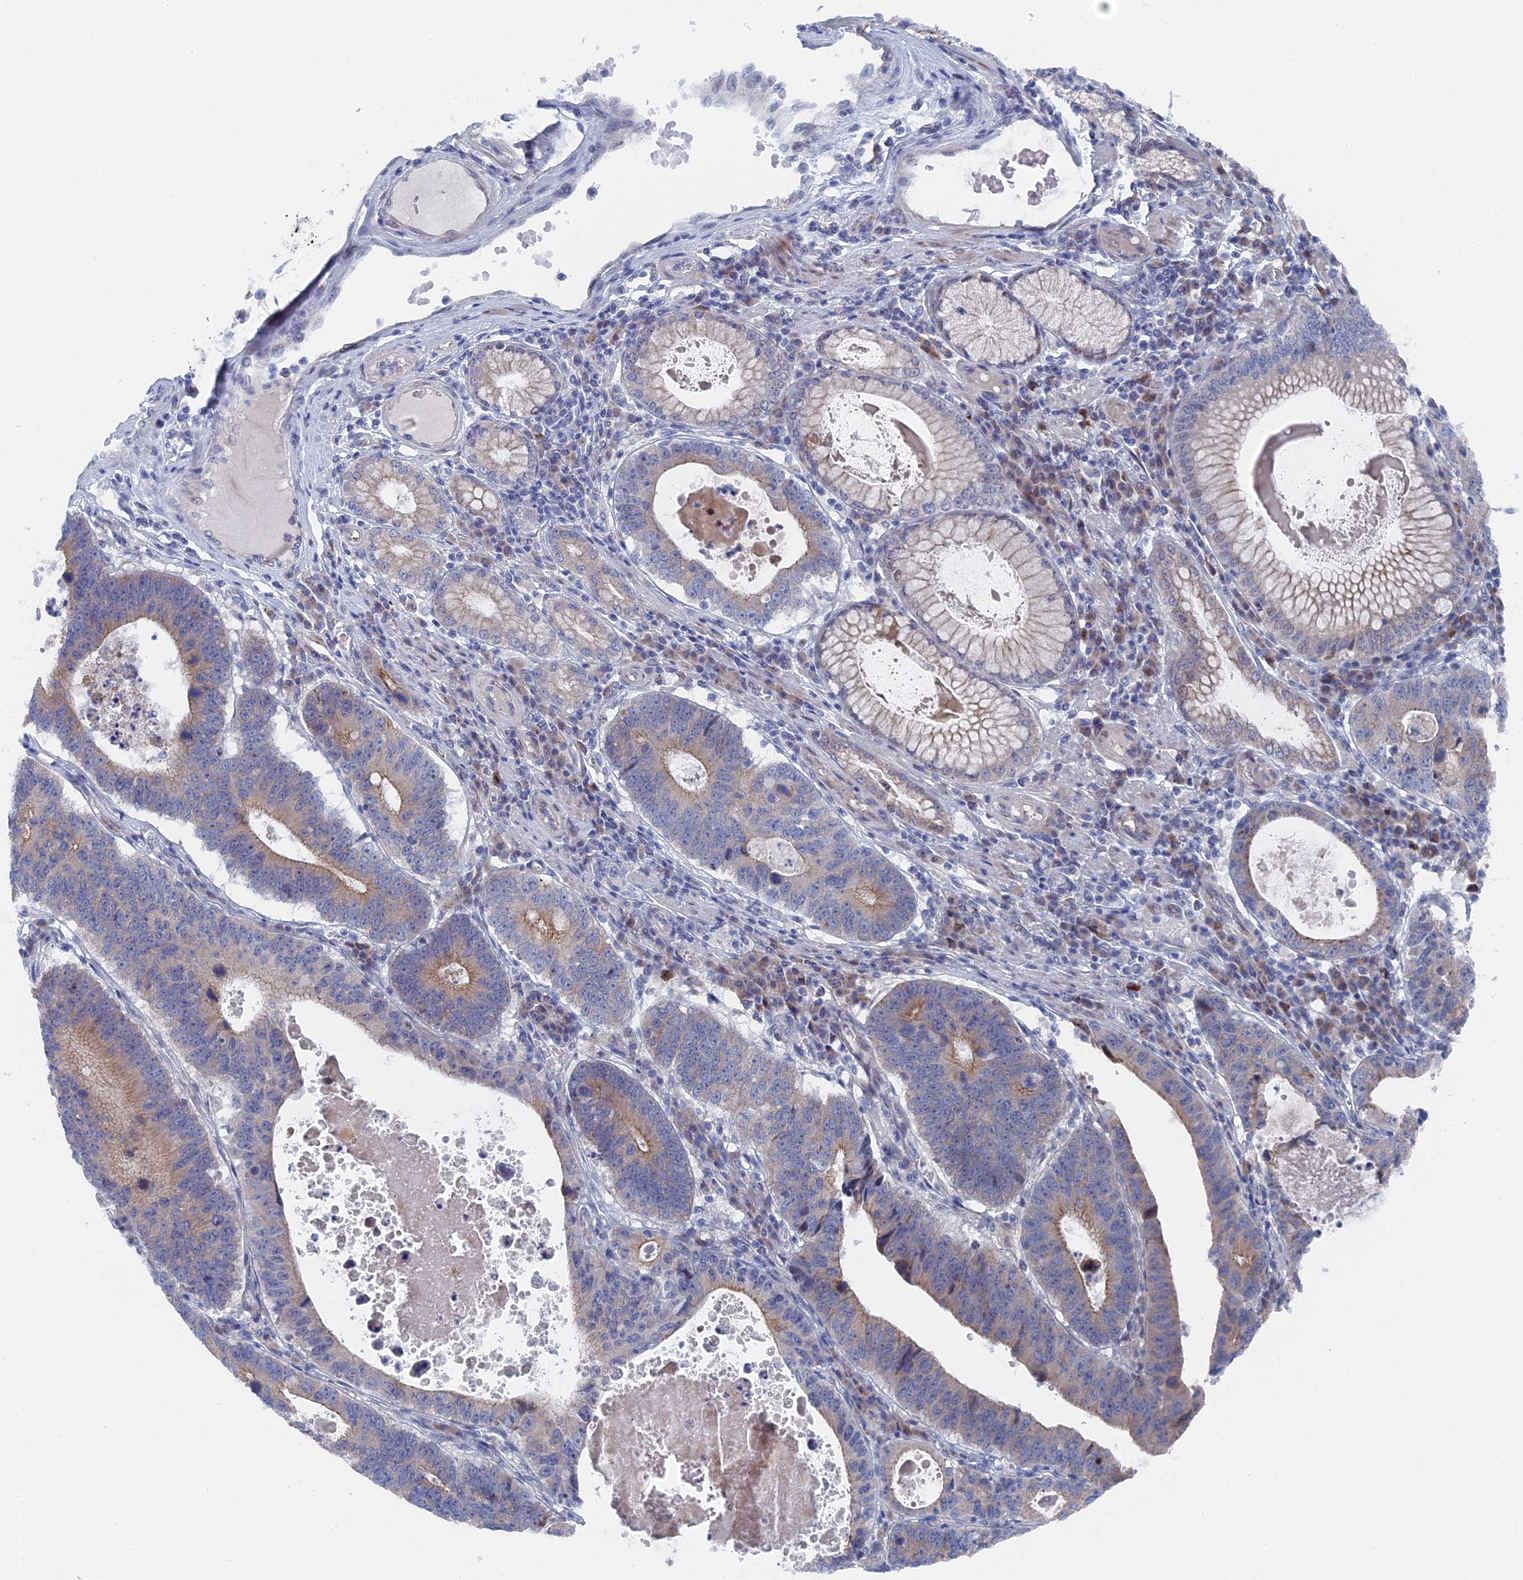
{"staining": {"intensity": "strong", "quantity": "<25%", "location": "cytoplasmic/membranous"}, "tissue": "stomach cancer", "cell_type": "Tumor cells", "image_type": "cancer", "snomed": [{"axis": "morphology", "description": "Adenocarcinoma, NOS"}, {"axis": "topography", "description": "Stomach"}], "caption": "Stomach adenocarcinoma stained with DAB (3,3'-diaminobenzidine) immunohistochemistry shows medium levels of strong cytoplasmic/membranous positivity in approximately <25% of tumor cells.", "gene": "TMEM161A", "patient": {"sex": "male", "age": 59}}